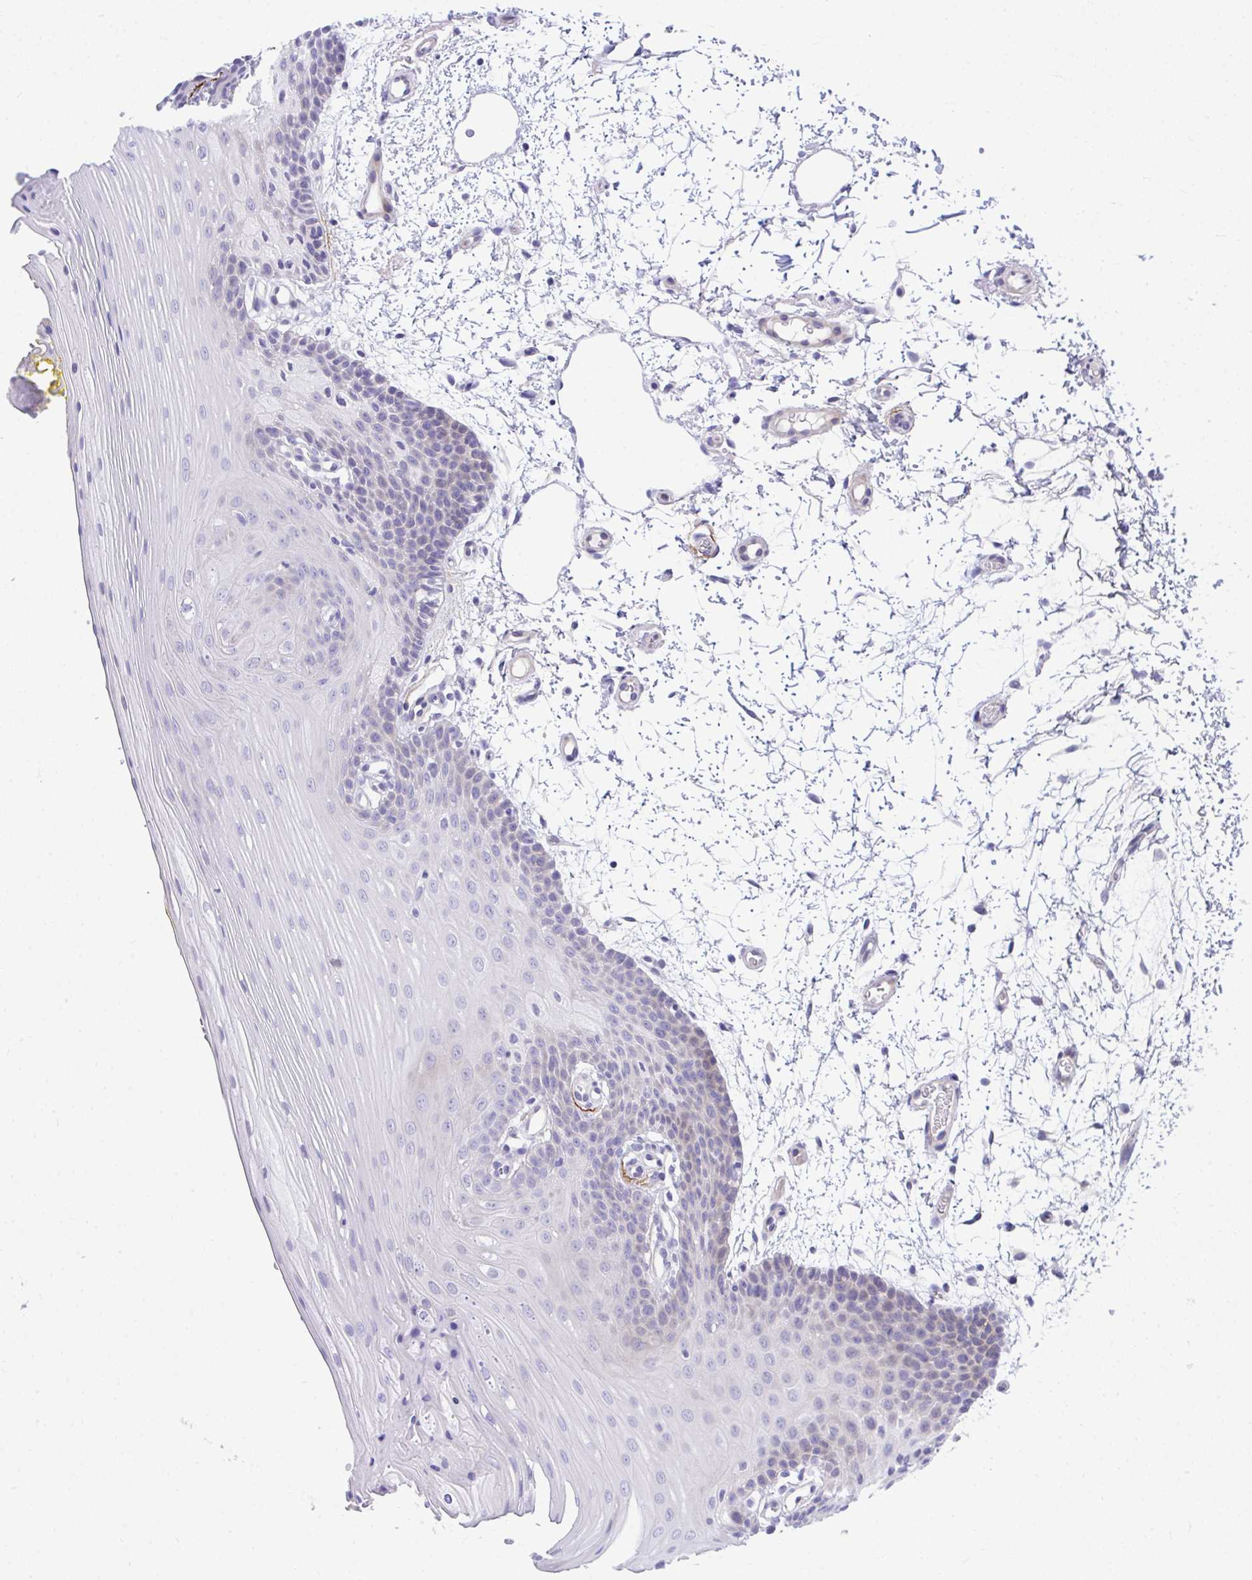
{"staining": {"intensity": "negative", "quantity": "none", "location": "none"}, "tissue": "oral mucosa", "cell_type": "Squamous epithelial cells", "image_type": "normal", "snomed": [{"axis": "morphology", "description": "Normal tissue, NOS"}, {"axis": "topography", "description": "Oral tissue"}], "caption": "Squamous epithelial cells show no significant staining in benign oral mucosa.", "gene": "MED9", "patient": {"sex": "female", "age": 81}}